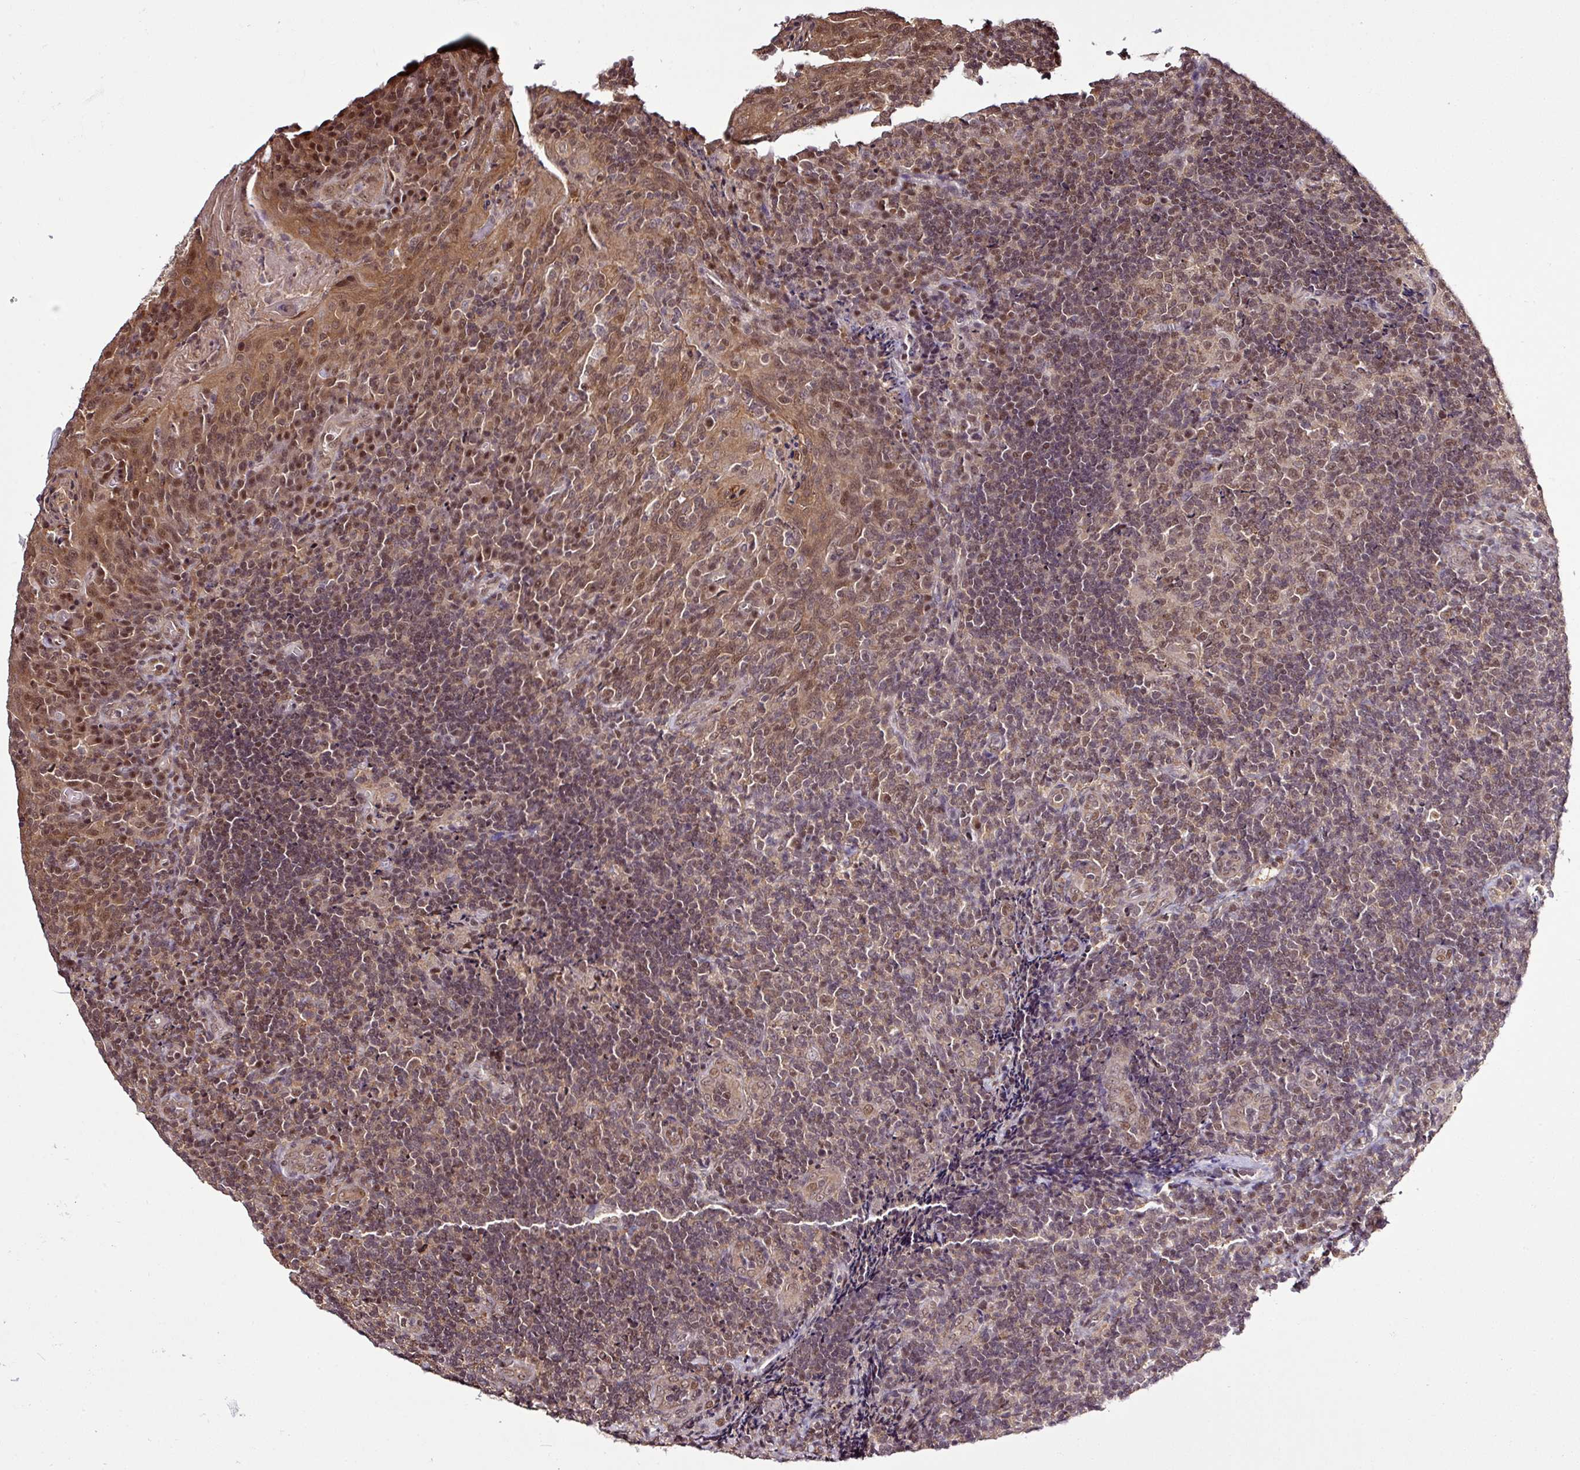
{"staining": {"intensity": "moderate", "quantity": ">75%", "location": "cytoplasmic/membranous,nuclear"}, "tissue": "tonsil", "cell_type": "Germinal center cells", "image_type": "normal", "snomed": [{"axis": "morphology", "description": "Normal tissue, NOS"}, {"axis": "topography", "description": "Tonsil"}], "caption": "IHC of benign human tonsil reveals medium levels of moderate cytoplasmic/membranous,nuclear expression in approximately >75% of germinal center cells.", "gene": "ITPKC", "patient": {"sex": "male", "age": 17}}